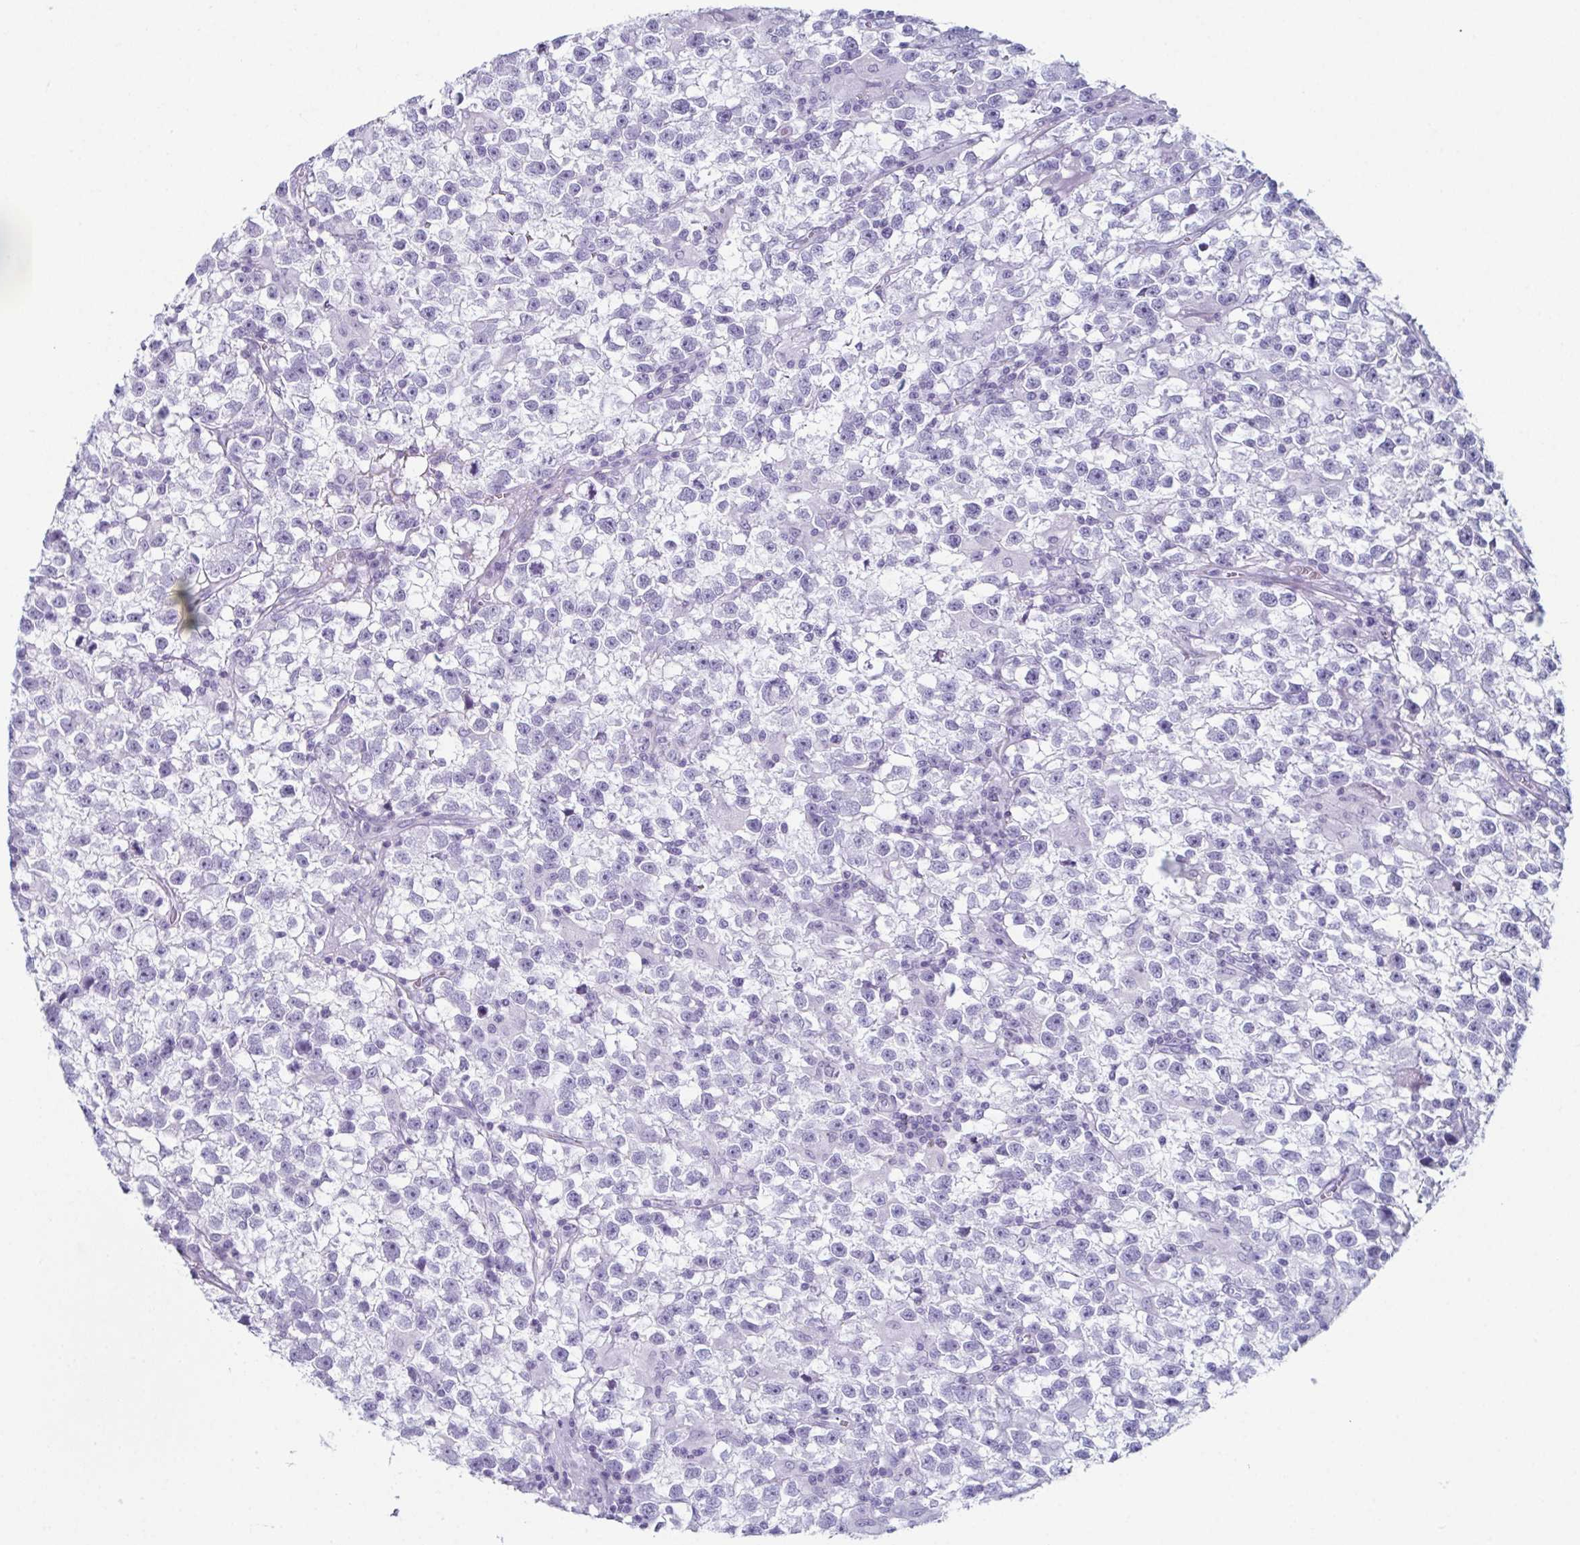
{"staining": {"intensity": "negative", "quantity": "none", "location": "none"}, "tissue": "testis cancer", "cell_type": "Tumor cells", "image_type": "cancer", "snomed": [{"axis": "morphology", "description": "Seminoma, NOS"}, {"axis": "topography", "description": "Testis"}], "caption": "An immunohistochemistry micrograph of seminoma (testis) is shown. There is no staining in tumor cells of seminoma (testis).", "gene": "ENKUR", "patient": {"sex": "male", "age": 31}}